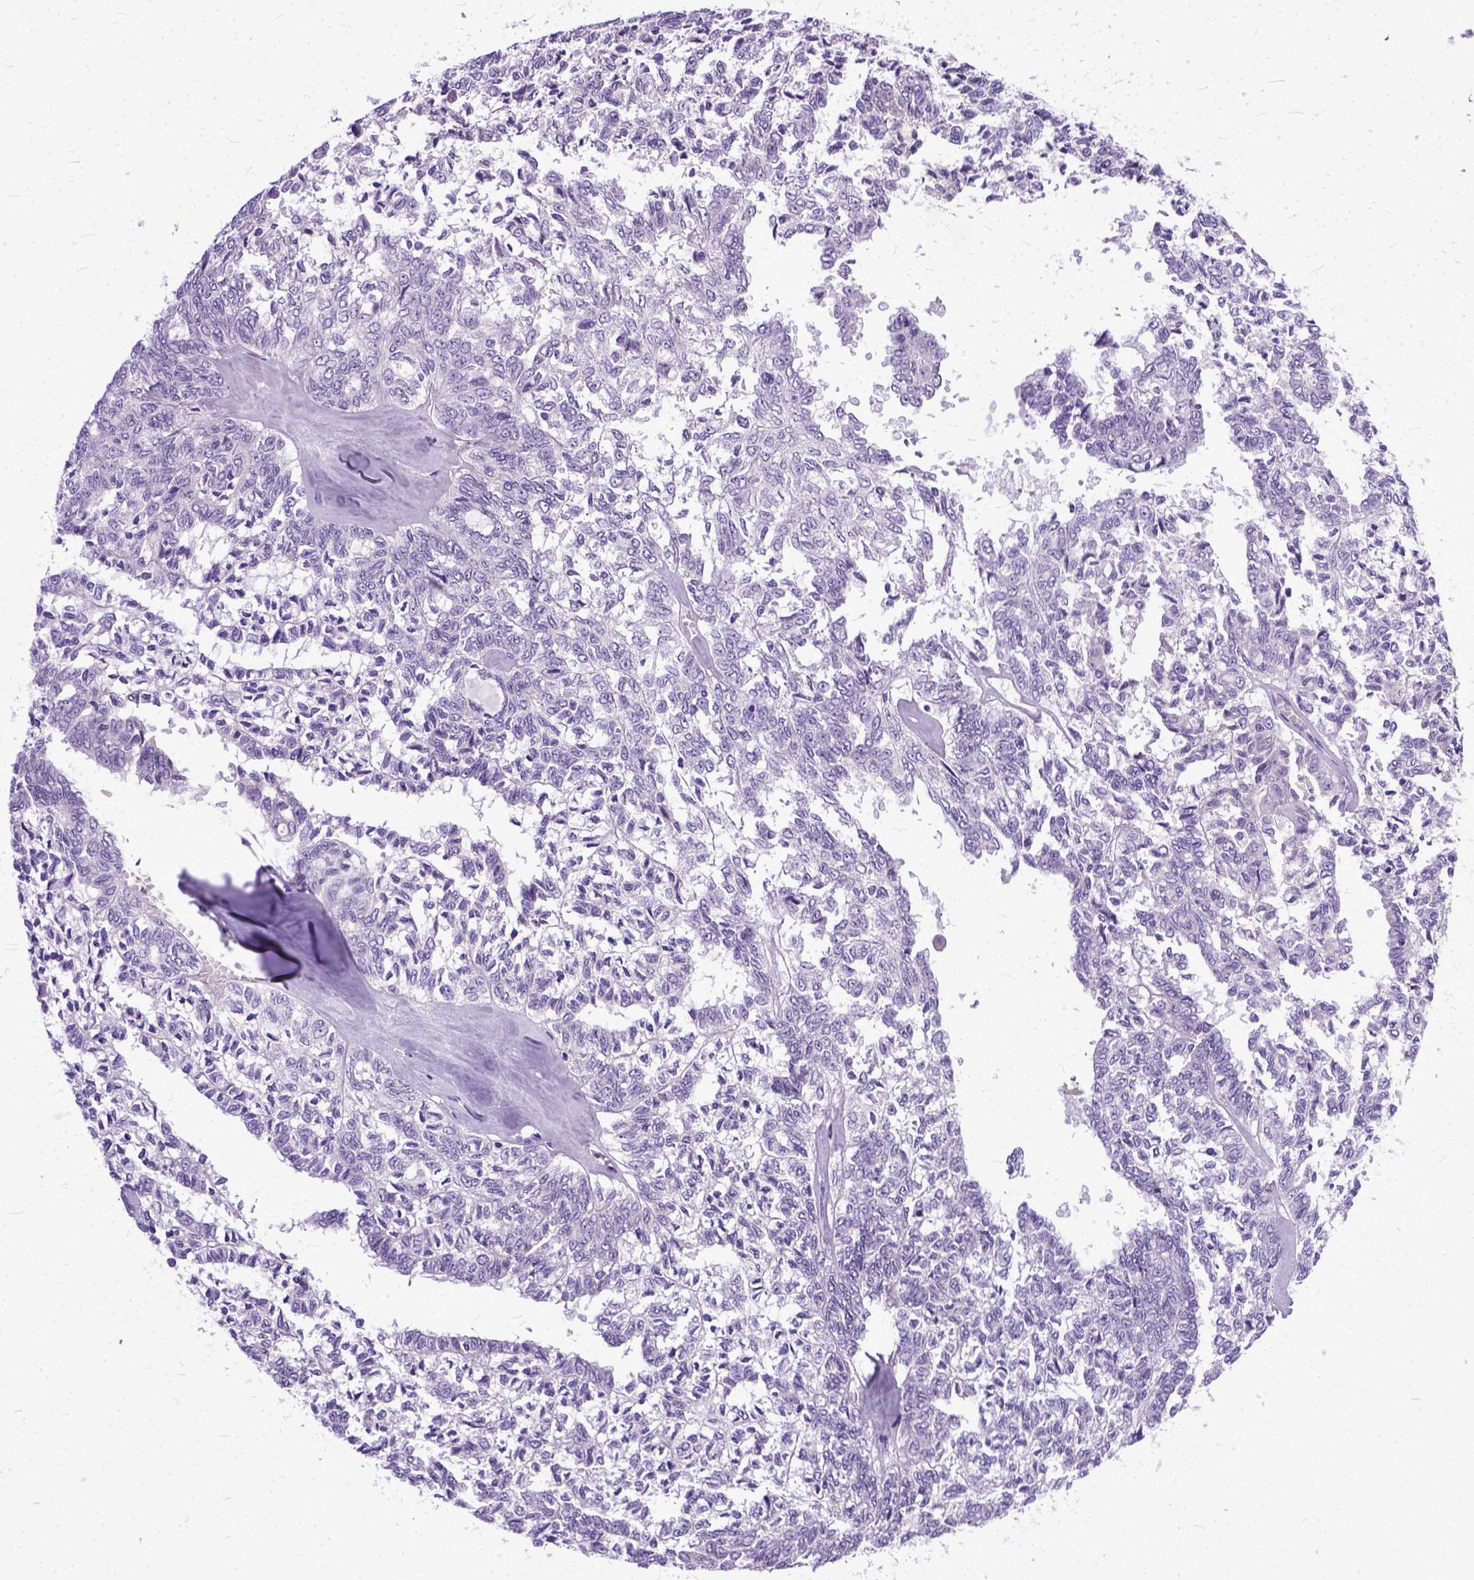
{"staining": {"intensity": "negative", "quantity": "none", "location": "none"}, "tissue": "ovarian cancer", "cell_type": "Tumor cells", "image_type": "cancer", "snomed": [{"axis": "morphology", "description": "Cystadenocarcinoma, serous, NOS"}, {"axis": "topography", "description": "Ovary"}], "caption": "Tumor cells show no significant protein expression in ovarian cancer.", "gene": "TCEAL7", "patient": {"sex": "female", "age": 71}}